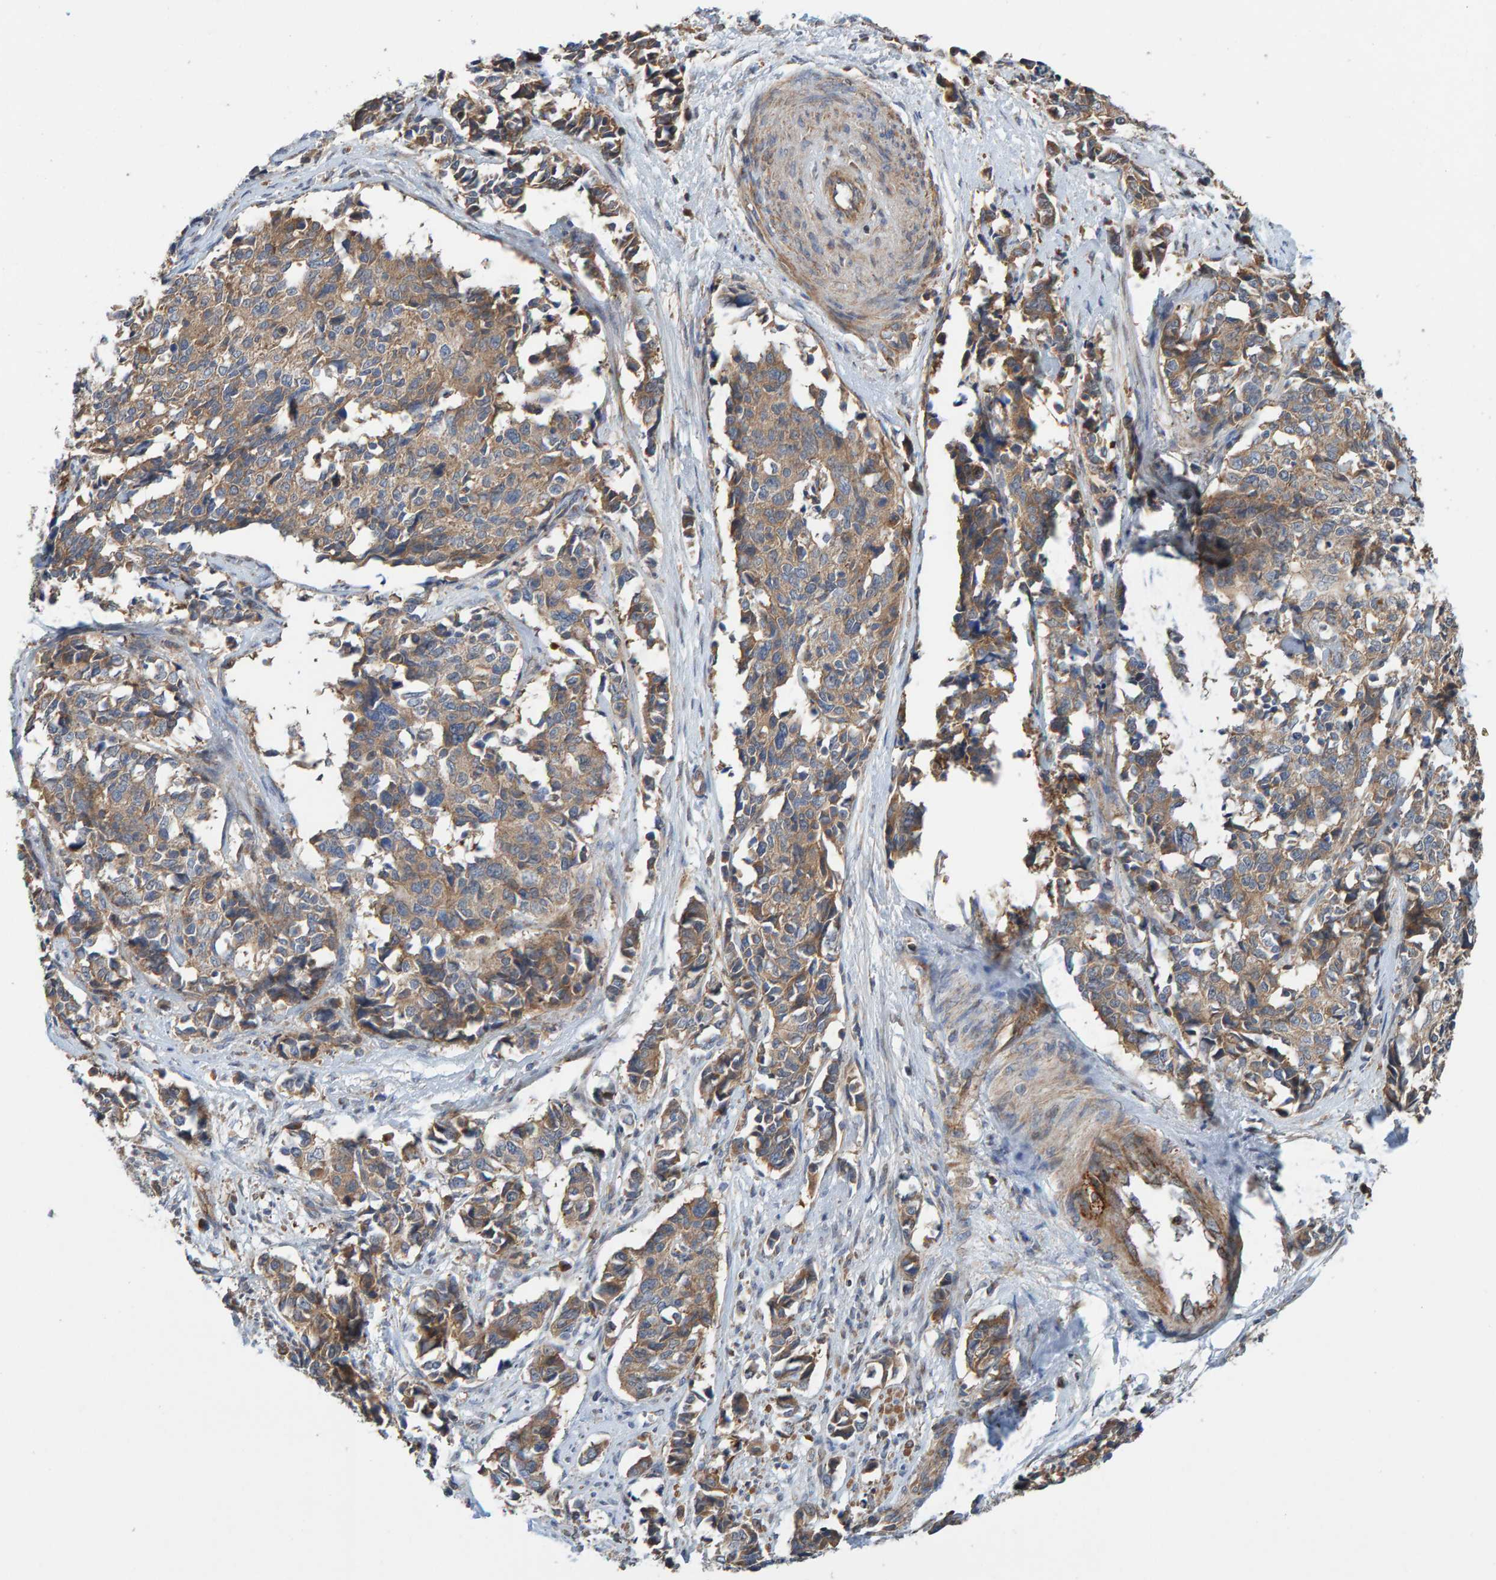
{"staining": {"intensity": "moderate", "quantity": ">75%", "location": "cytoplasmic/membranous"}, "tissue": "cervical cancer", "cell_type": "Tumor cells", "image_type": "cancer", "snomed": [{"axis": "morphology", "description": "Normal tissue, NOS"}, {"axis": "morphology", "description": "Squamous cell carcinoma, NOS"}, {"axis": "topography", "description": "Cervix"}], "caption": "The photomicrograph shows staining of cervical cancer (squamous cell carcinoma), revealing moderate cytoplasmic/membranous protein staining (brown color) within tumor cells.", "gene": "KIAA0753", "patient": {"sex": "female", "age": 35}}